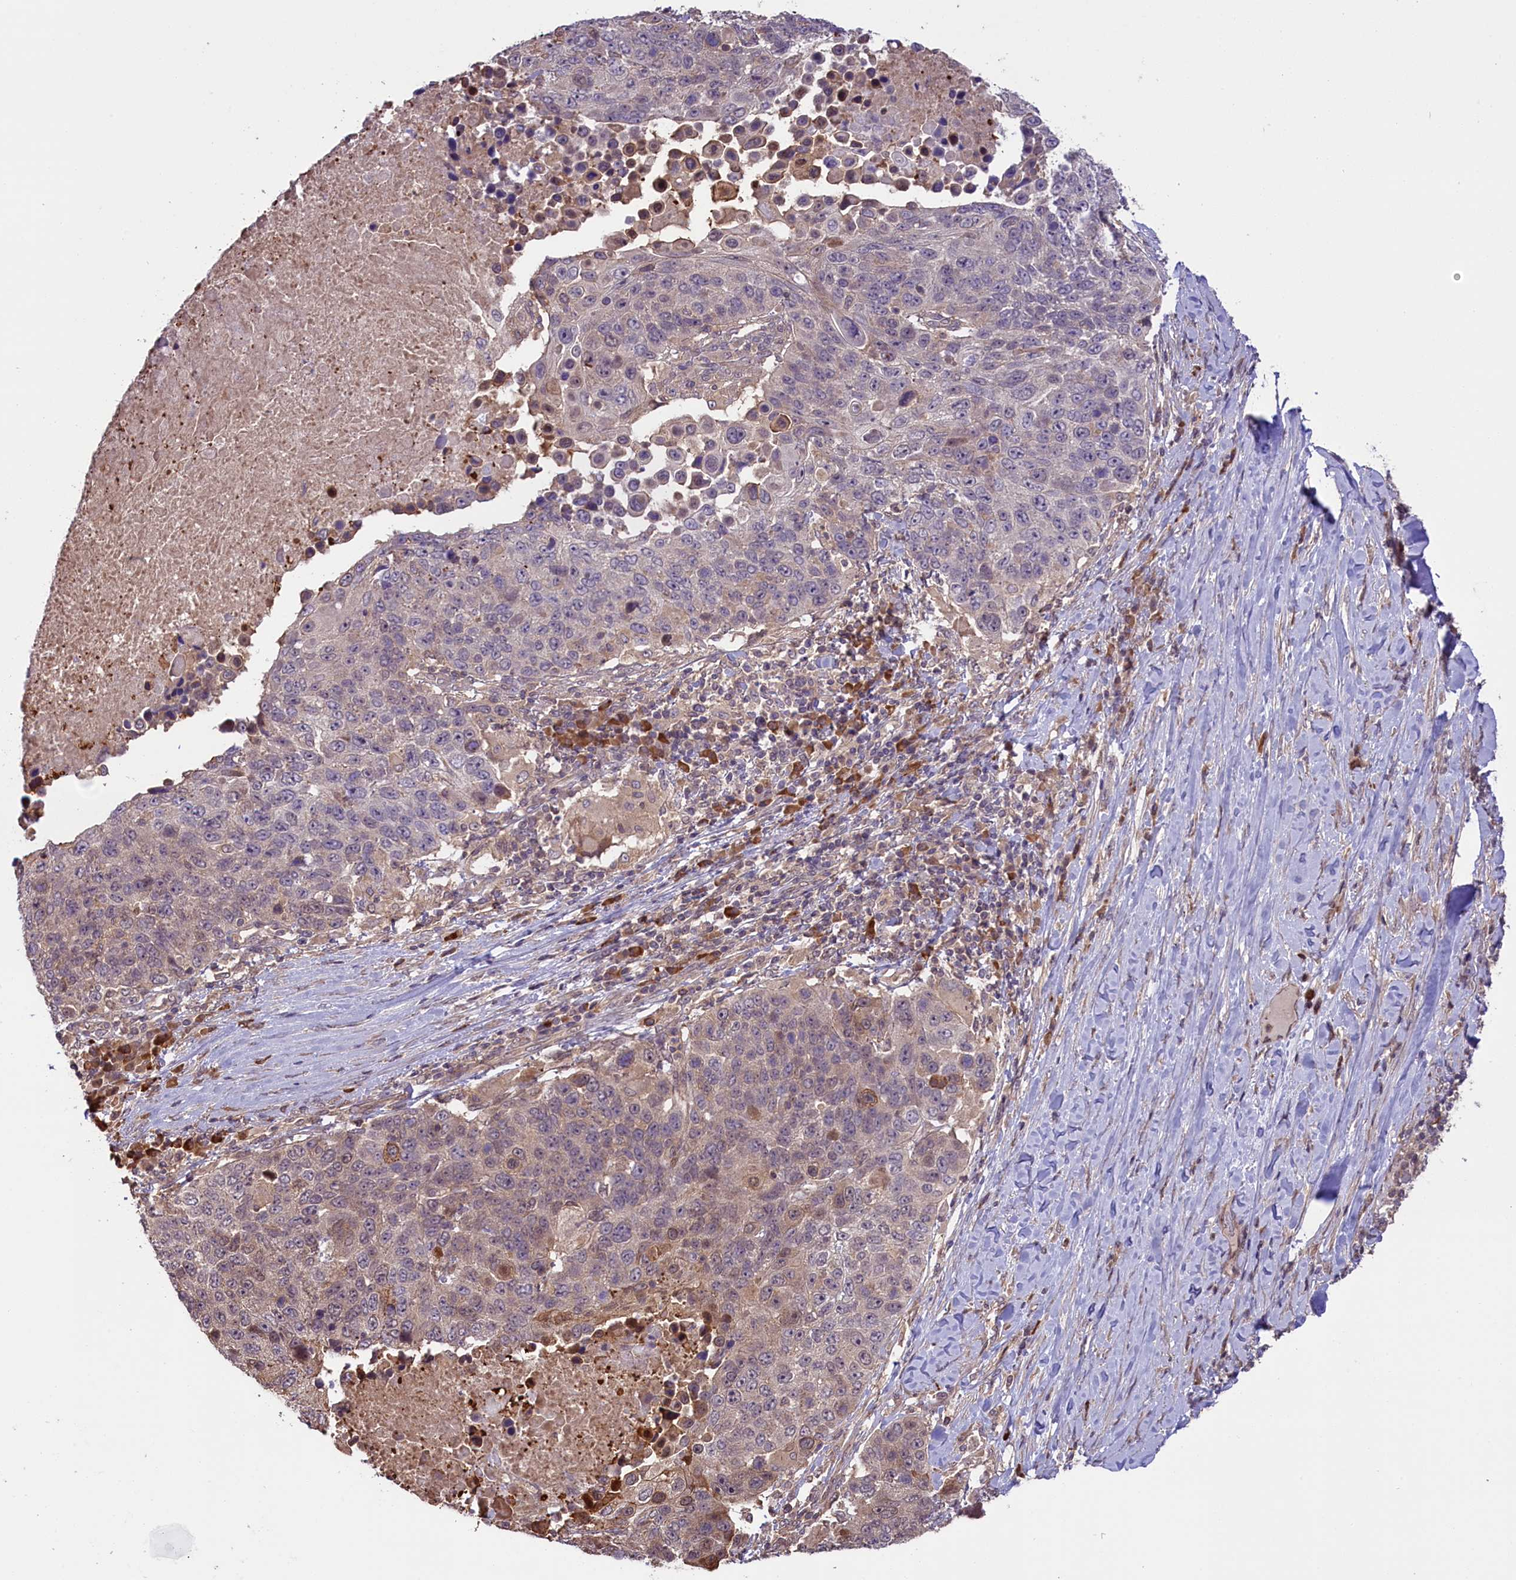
{"staining": {"intensity": "weak", "quantity": "<25%", "location": "cytoplasmic/membranous"}, "tissue": "lung cancer", "cell_type": "Tumor cells", "image_type": "cancer", "snomed": [{"axis": "morphology", "description": "Normal tissue, NOS"}, {"axis": "morphology", "description": "Squamous cell carcinoma, NOS"}, {"axis": "topography", "description": "Lymph node"}, {"axis": "topography", "description": "Lung"}], "caption": "Tumor cells are negative for protein expression in human squamous cell carcinoma (lung). (Brightfield microscopy of DAB IHC at high magnification).", "gene": "RIC8A", "patient": {"sex": "male", "age": 66}}